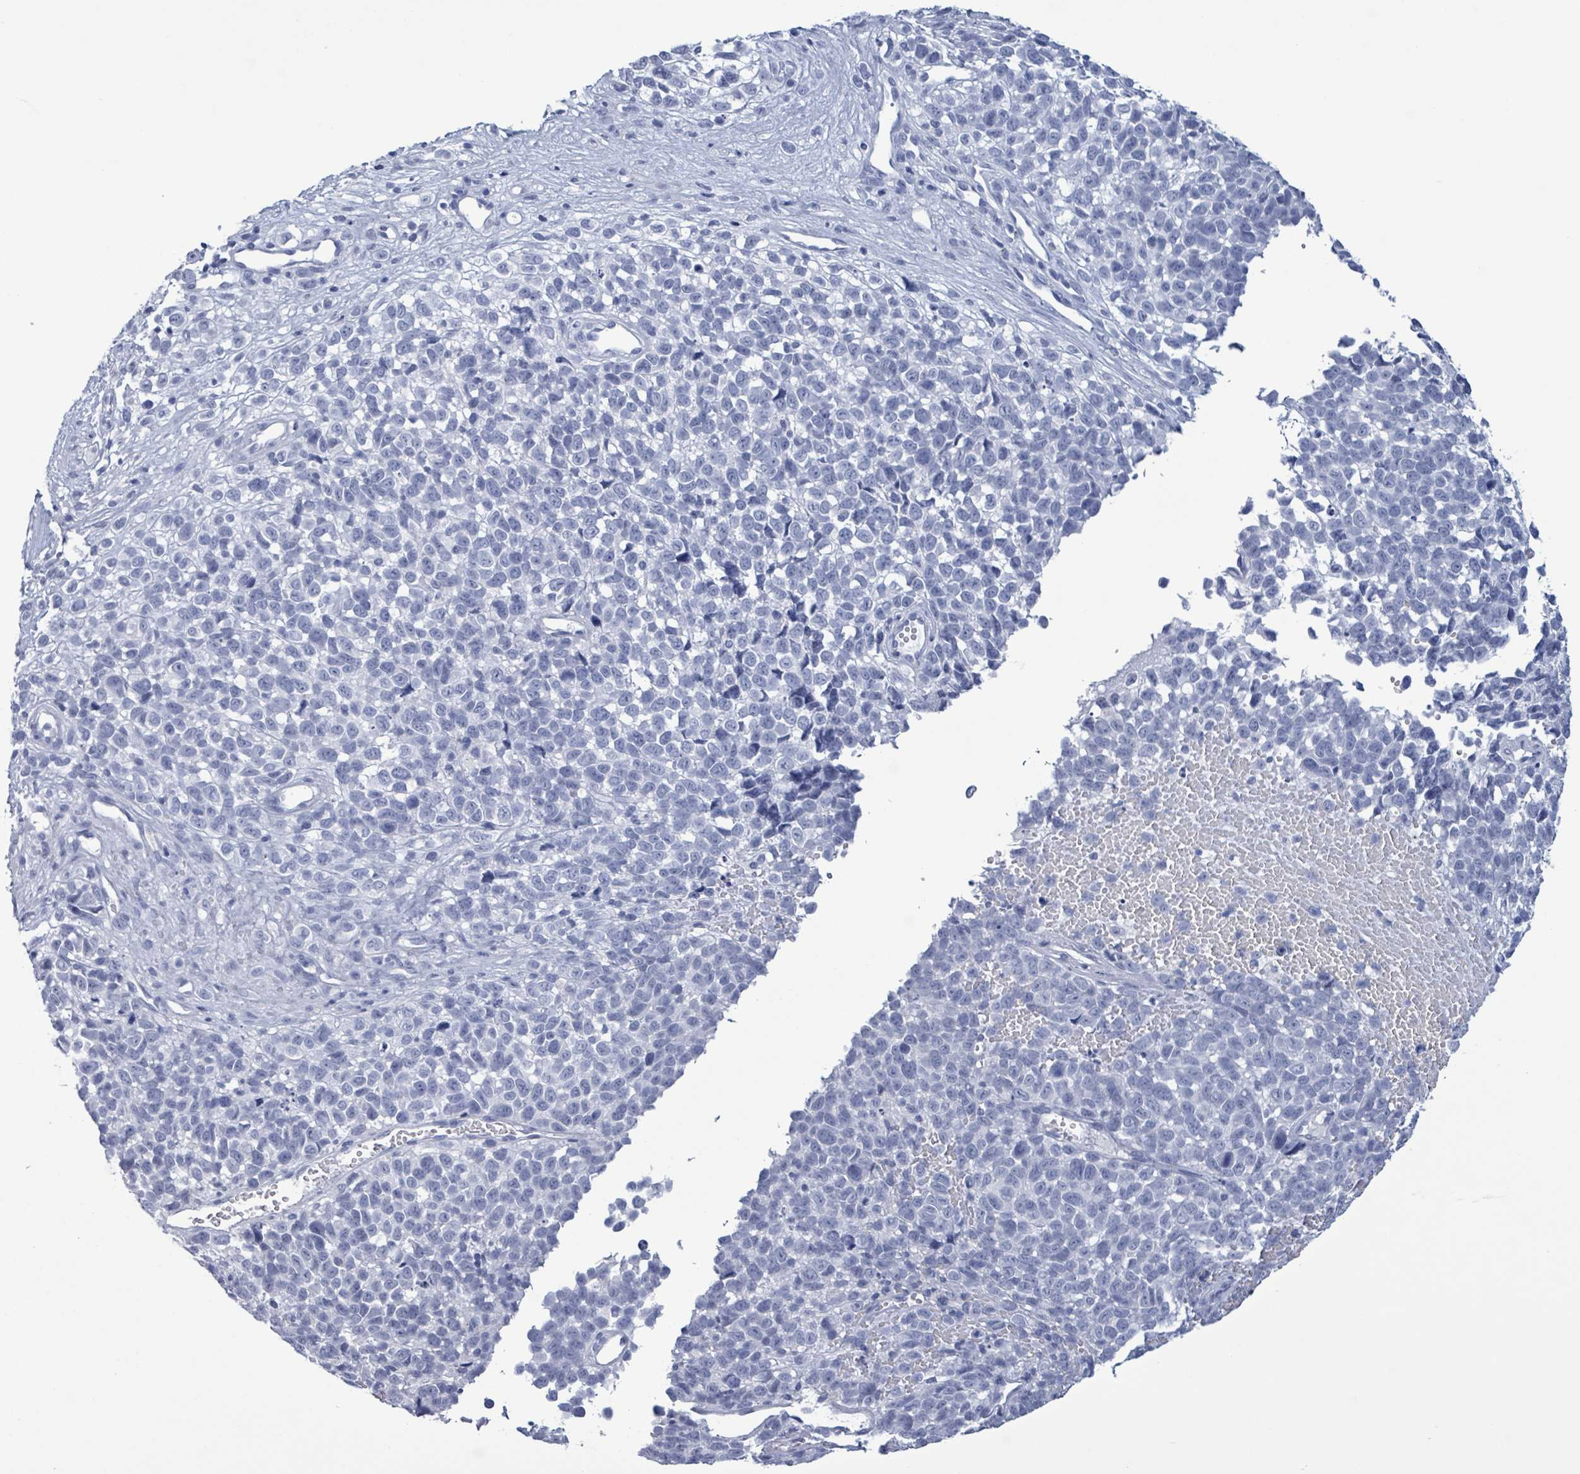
{"staining": {"intensity": "negative", "quantity": "none", "location": "none"}, "tissue": "melanoma", "cell_type": "Tumor cells", "image_type": "cancer", "snomed": [{"axis": "morphology", "description": "Malignant melanoma, NOS"}, {"axis": "topography", "description": "Nose, NOS"}], "caption": "This is a micrograph of immunohistochemistry (IHC) staining of malignant melanoma, which shows no positivity in tumor cells. The staining was performed using DAB (3,3'-diaminobenzidine) to visualize the protein expression in brown, while the nuclei were stained in blue with hematoxylin (Magnification: 20x).", "gene": "NKX2-1", "patient": {"sex": "female", "age": 48}}